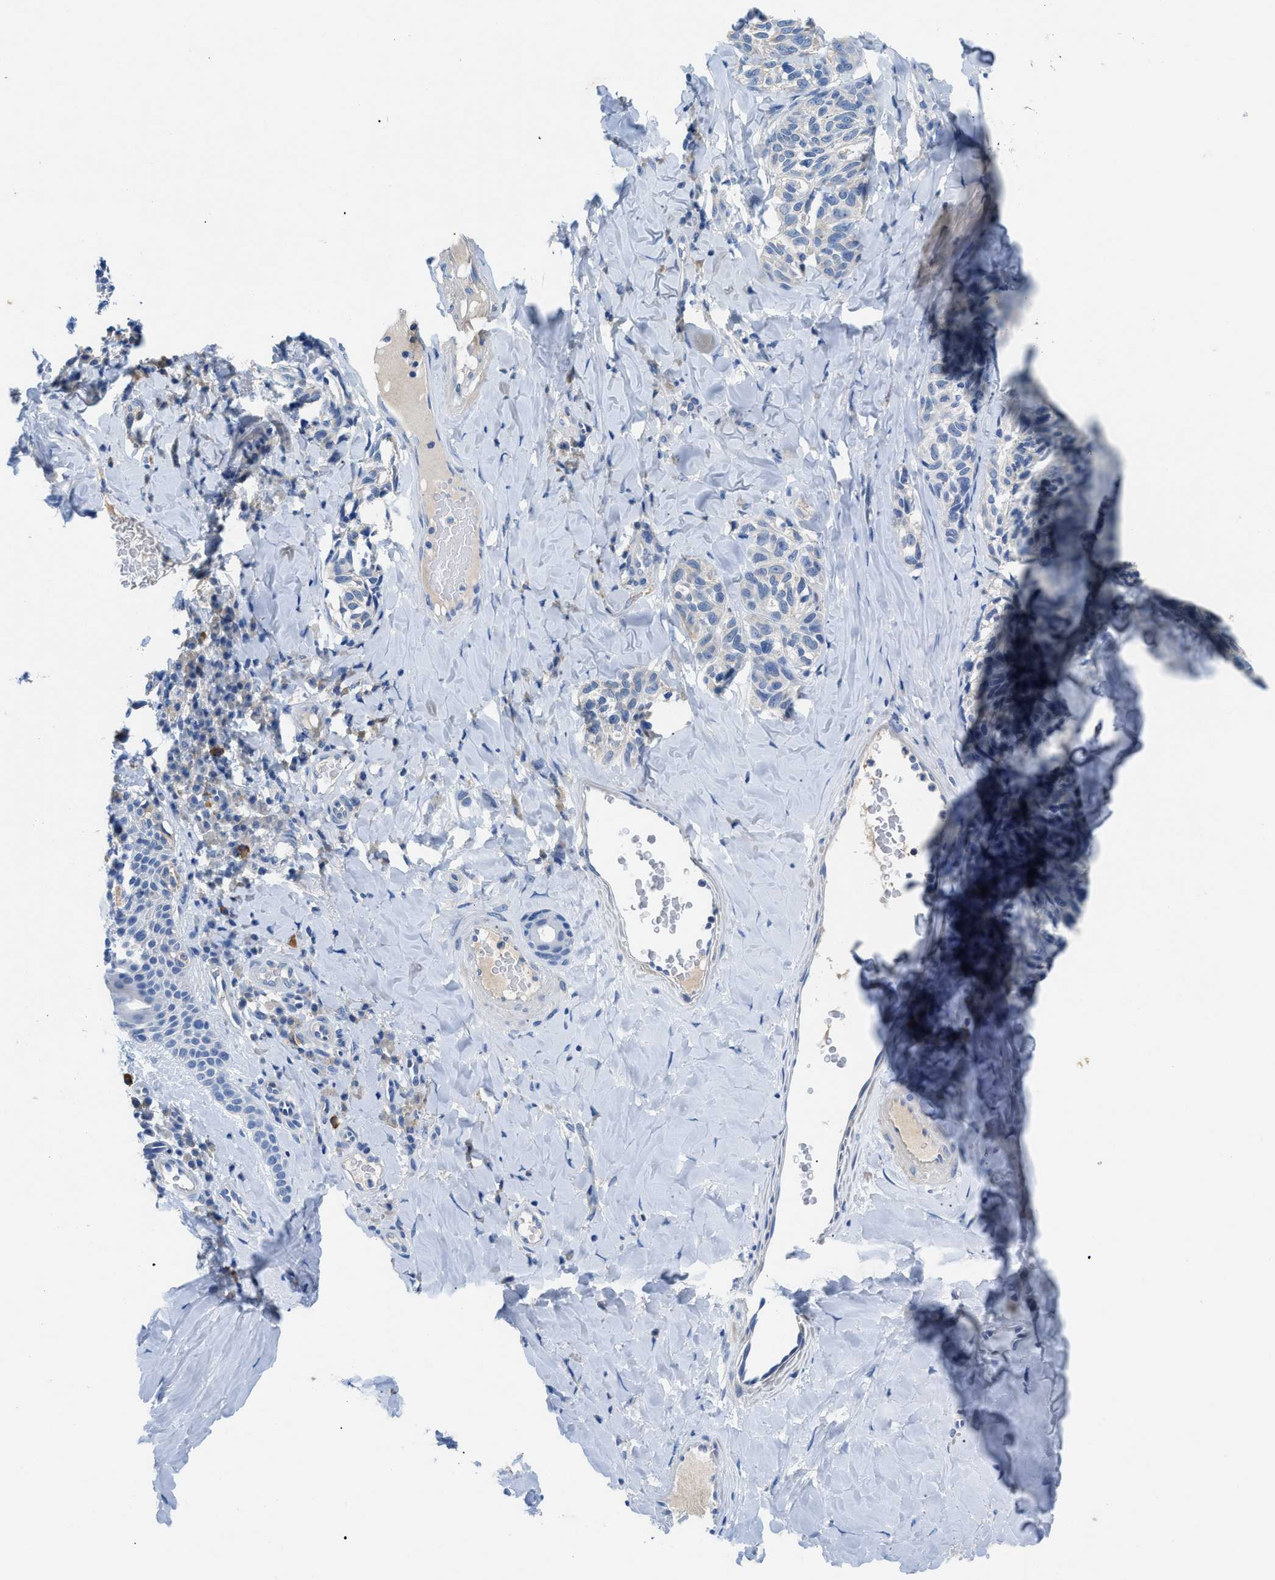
{"staining": {"intensity": "negative", "quantity": "none", "location": "none"}, "tissue": "melanoma", "cell_type": "Tumor cells", "image_type": "cancer", "snomed": [{"axis": "morphology", "description": "Malignant melanoma, NOS"}, {"axis": "topography", "description": "Skin"}], "caption": "Human malignant melanoma stained for a protein using immunohistochemistry (IHC) demonstrates no expression in tumor cells.", "gene": "SLC10A6", "patient": {"sex": "female", "age": 73}}